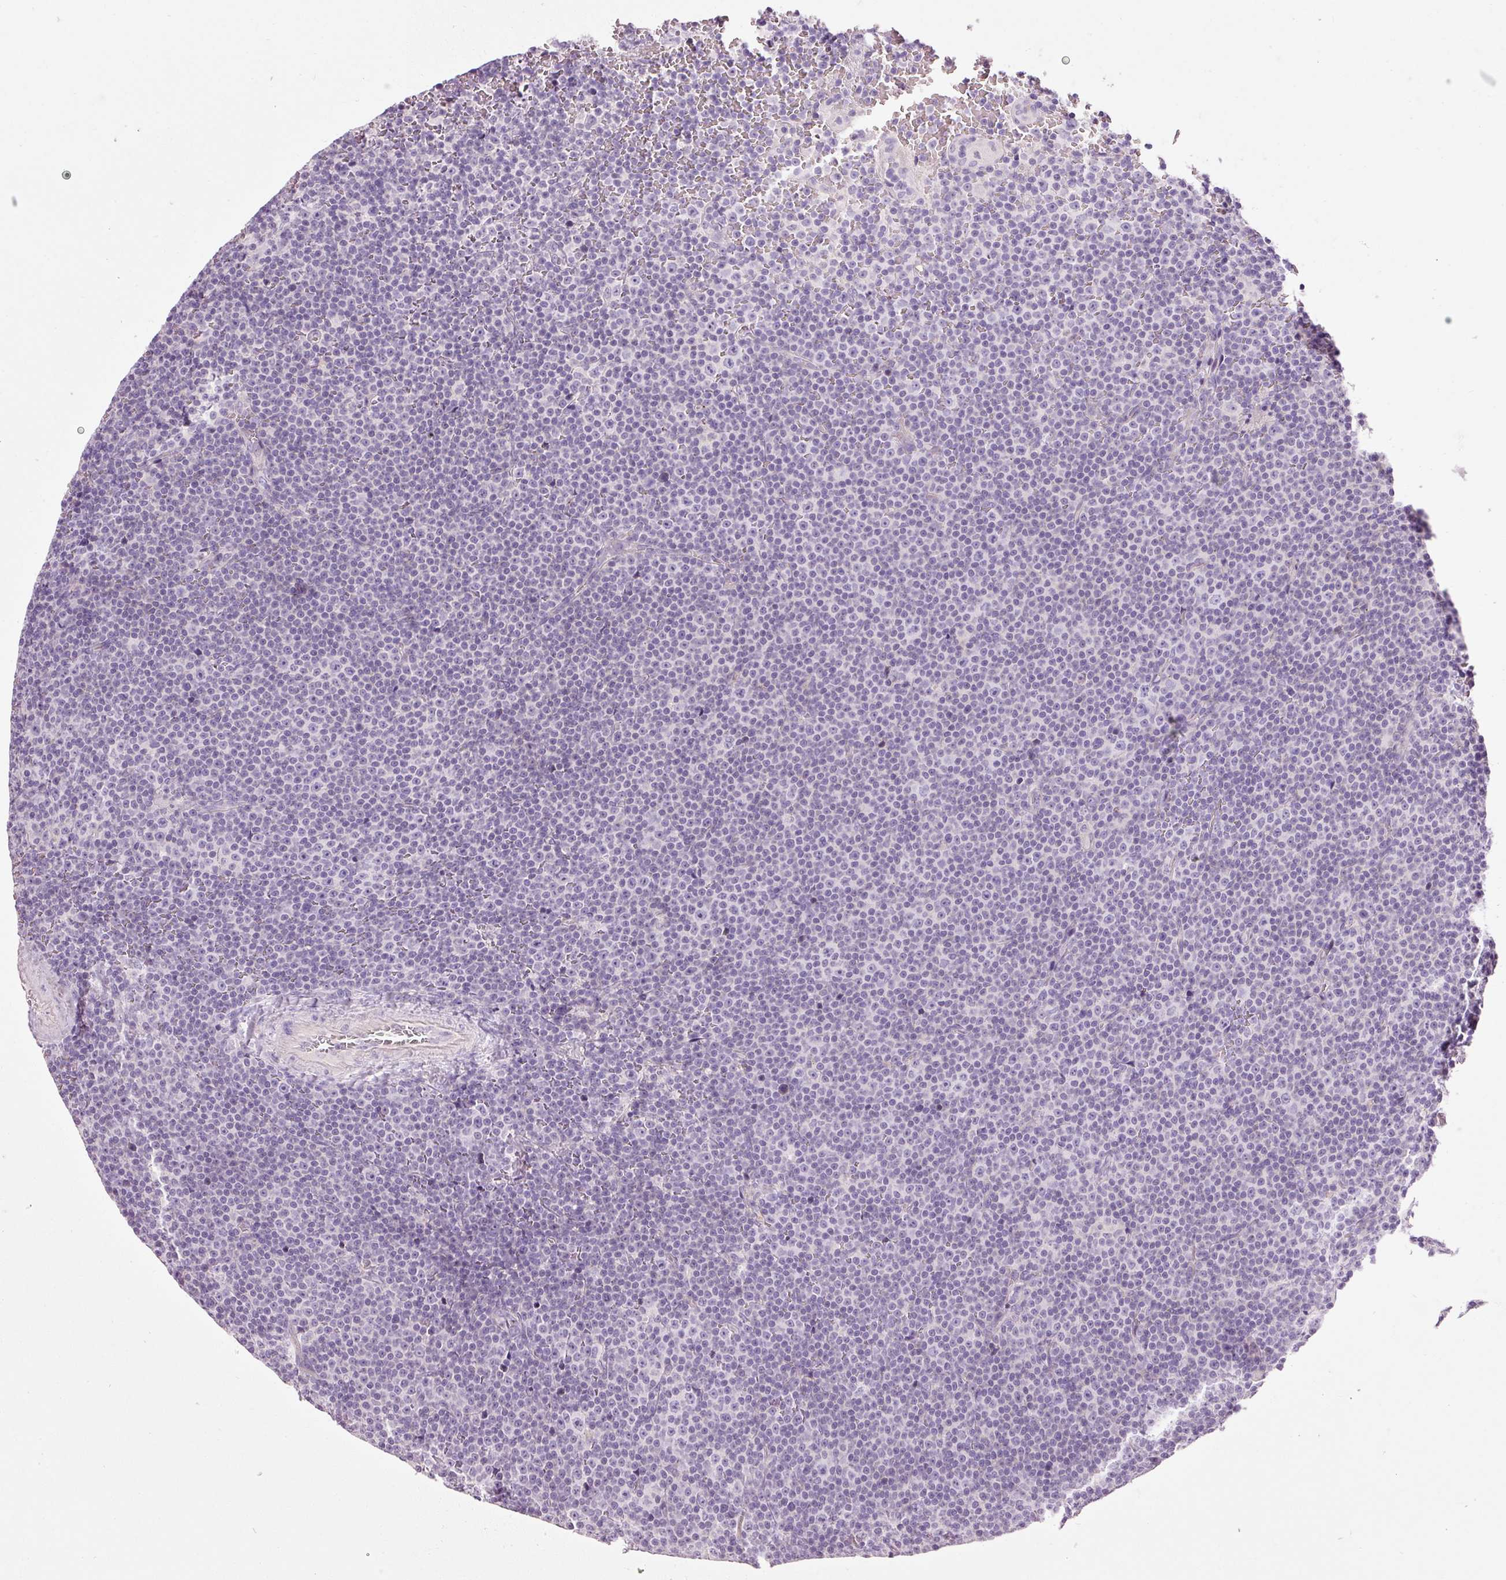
{"staining": {"intensity": "negative", "quantity": "none", "location": "none"}, "tissue": "lymphoma", "cell_type": "Tumor cells", "image_type": "cancer", "snomed": [{"axis": "morphology", "description": "Malignant lymphoma, non-Hodgkin's type, Low grade"}, {"axis": "topography", "description": "Lymph node"}], "caption": "This is an immunohistochemistry (IHC) histopathology image of human lymphoma. There is no positivity in tumor cells.", "gene": "MUC5AC", "patient": {"sex": "female", "age": 67}}